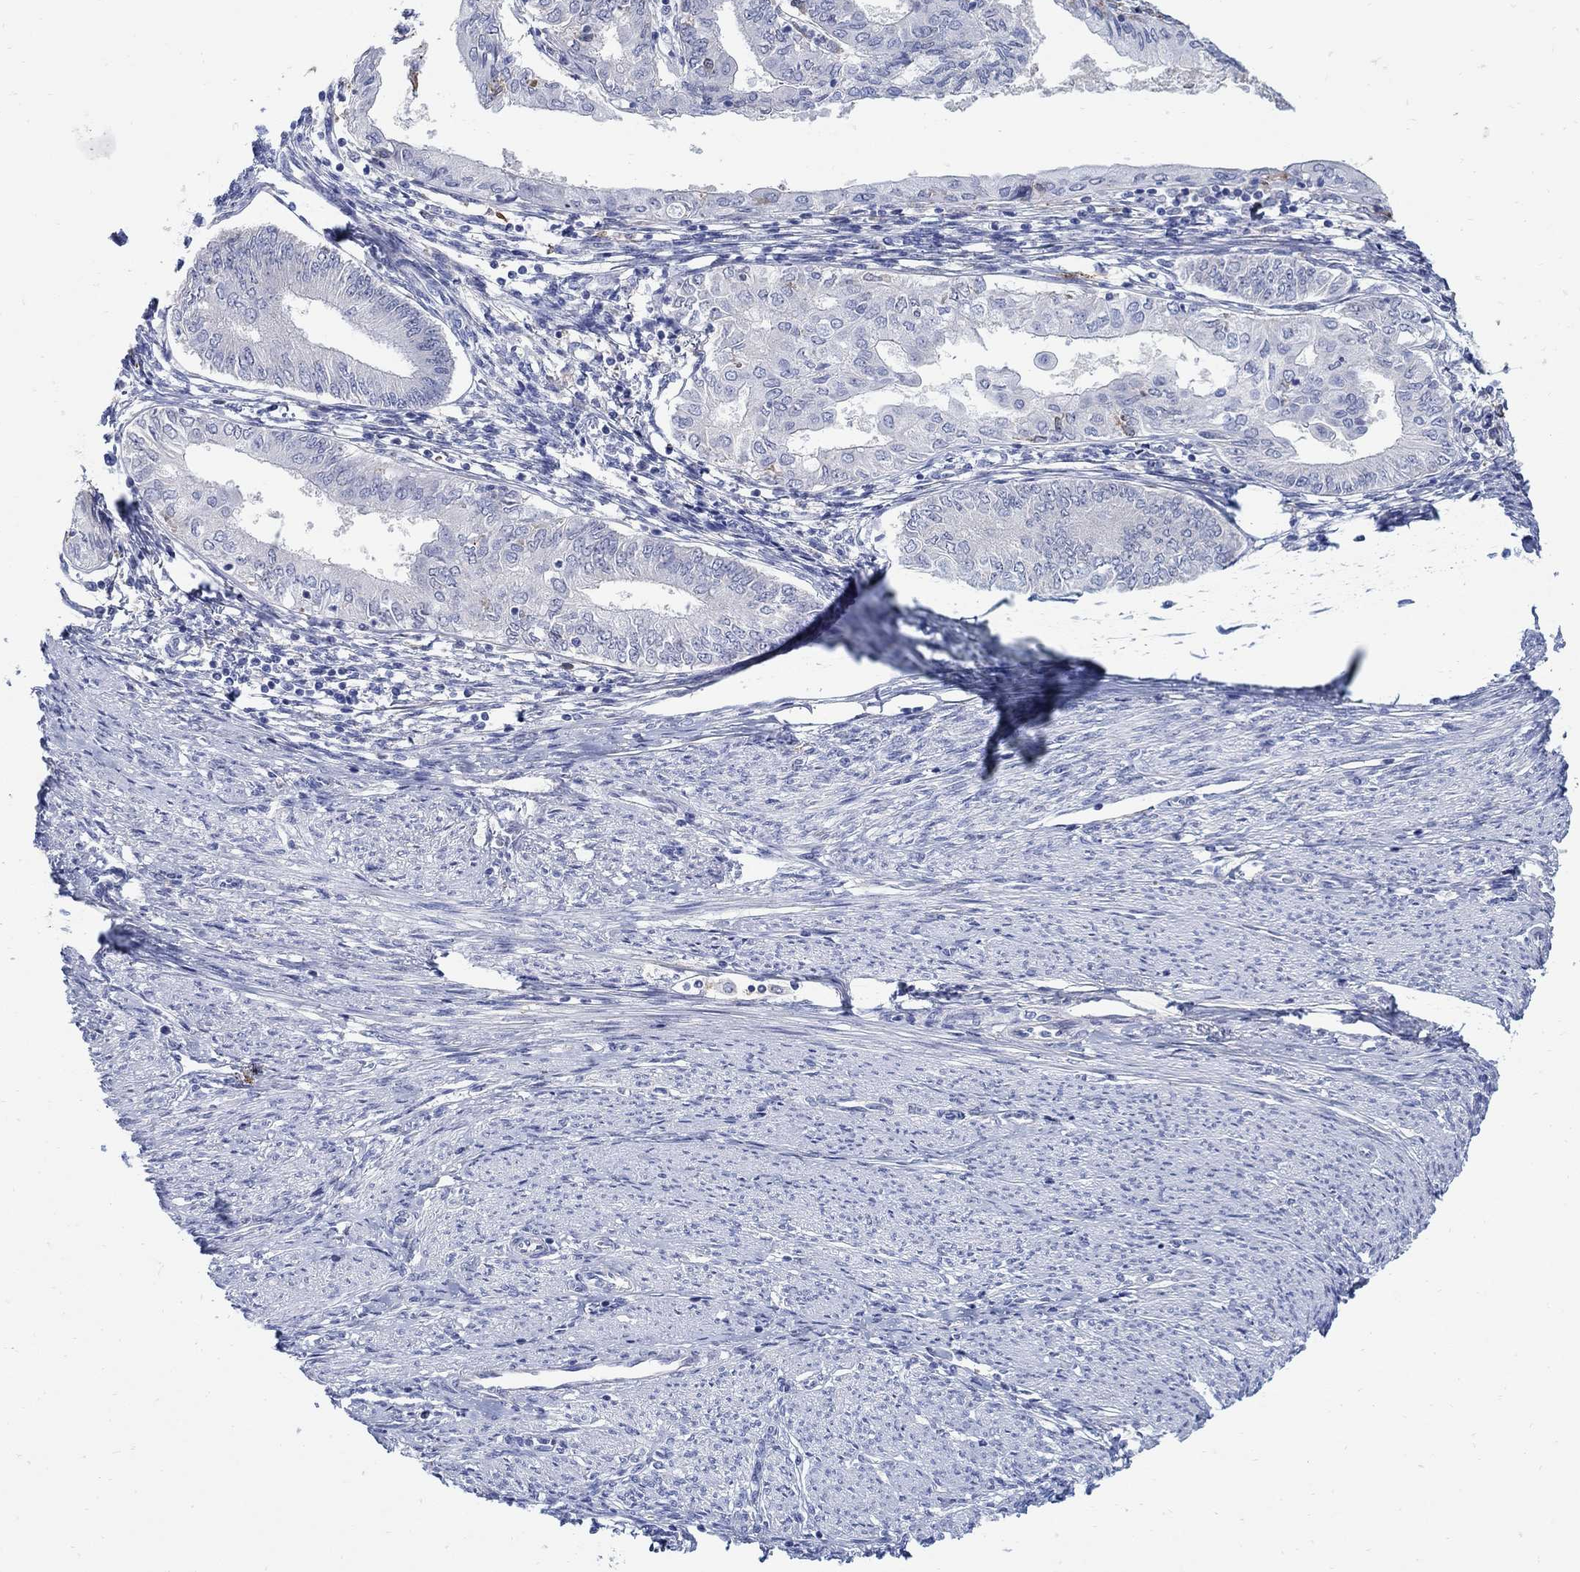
{"staining": {"intensity": "negative", "quantity": "none", "location": "none"}, "tissue": "endometrial cancer", "cell_type": "Tumor cells", "image_type": "cancer", "snomed": [{"axis": "morphology", "description": "Adenocarcinoma, NOS"}, {"axis": "topography", "description": "Endometrium"}], "caption": "Immunohistochemistry (IHC) image of human endometrial cancer (adenocarcinoma) stained for a protein (brown), which displays no staining in tumor cells.", "gene": "REEP2", "patient": {"sex": "female", "age": 68}}